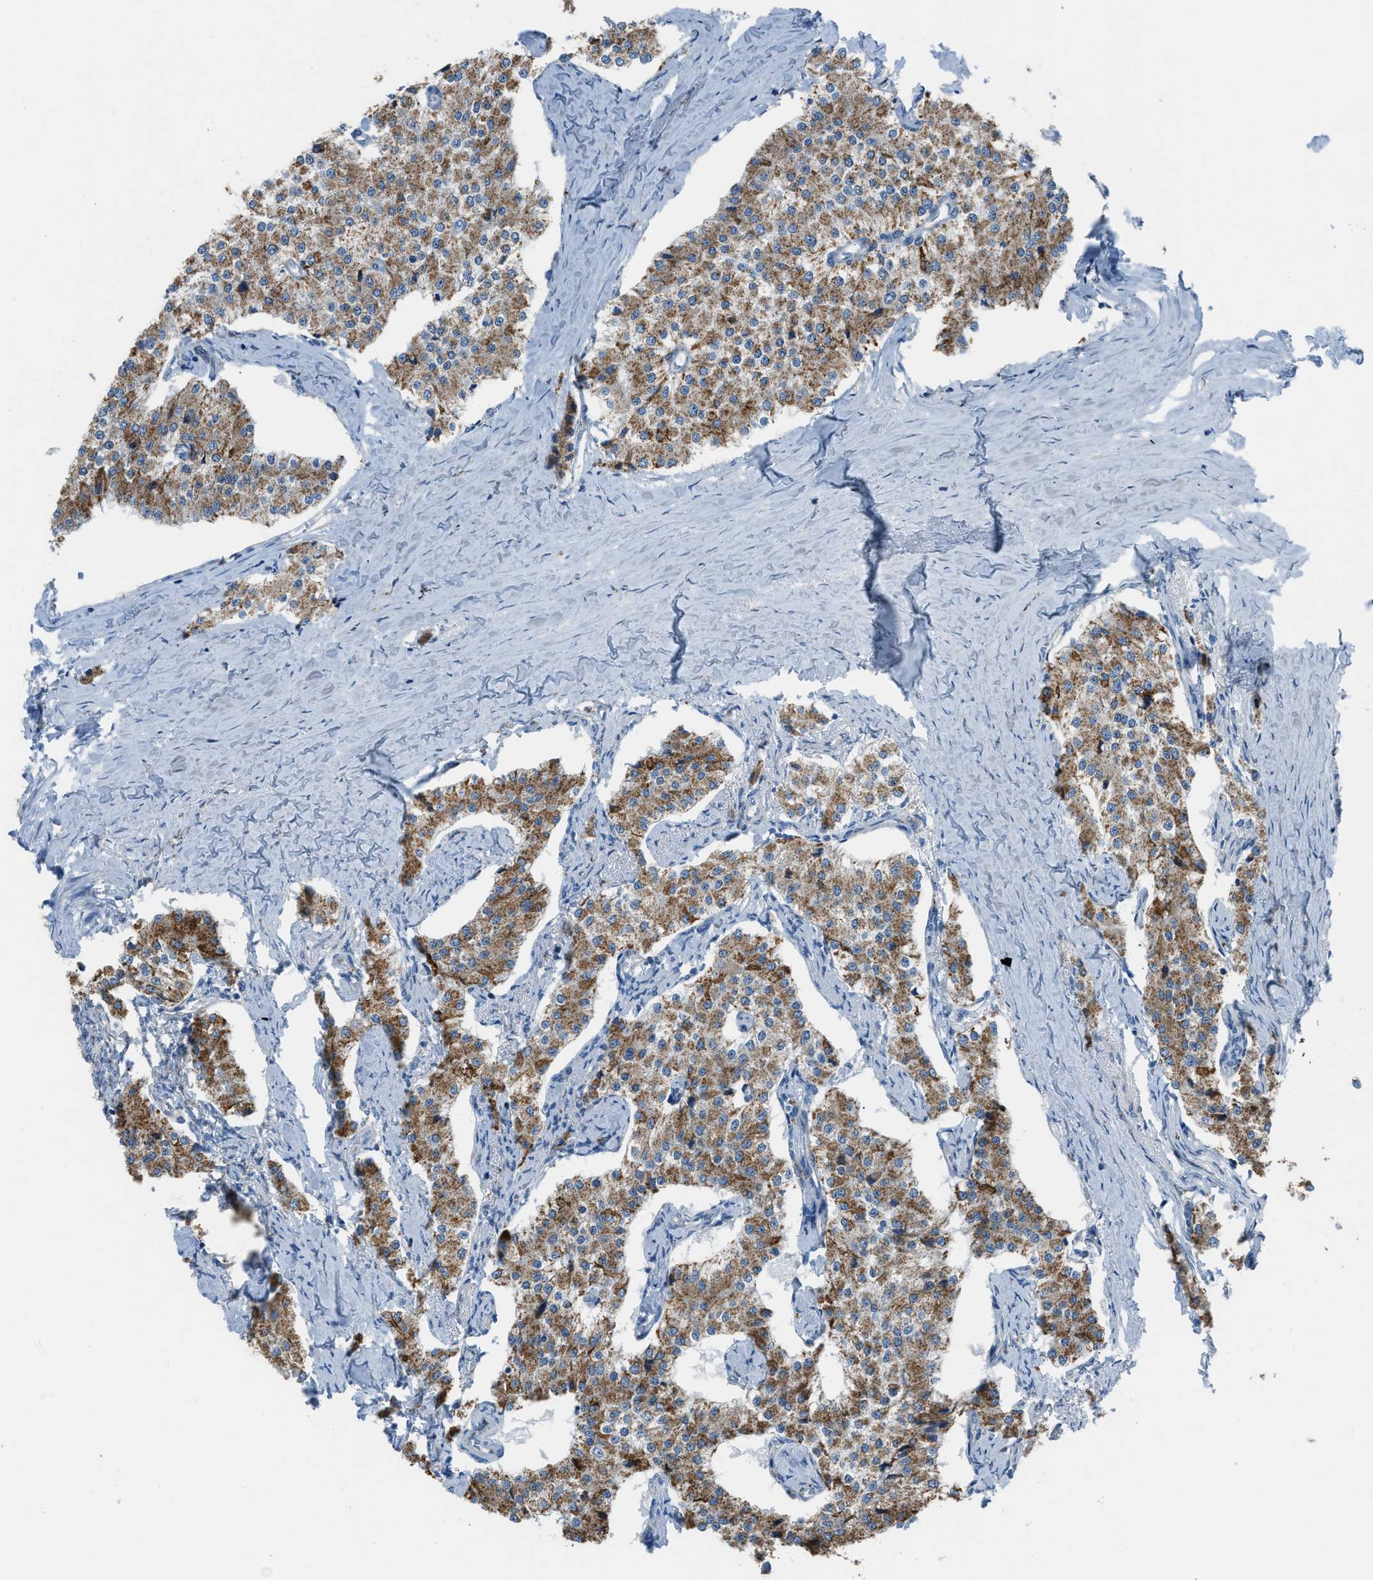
{"staining": {"intensity": "moderate", "quantity": ">75%", "location": "cytoplasmic/membranous"}, "tissue": "carcinoid", "cell_type": "Tumor cells", "image_type": "cancer", "snomed": [{"axis": "morphology", "description": "Carcinoid, malignant, NOS"}, {"axis": "topography", "description": "Colon"}], "caption": "DAB (3,3'-diaminobenzidine) immunohistochemical staining of malignant carcinoid reveals moderate cytoplasmic/membranous protein expression in approximately >75% of tumor cells. Nuclei are stained in blue.", "gene": "SMIM20", "patient": {"sex": "female", "age": 52}}